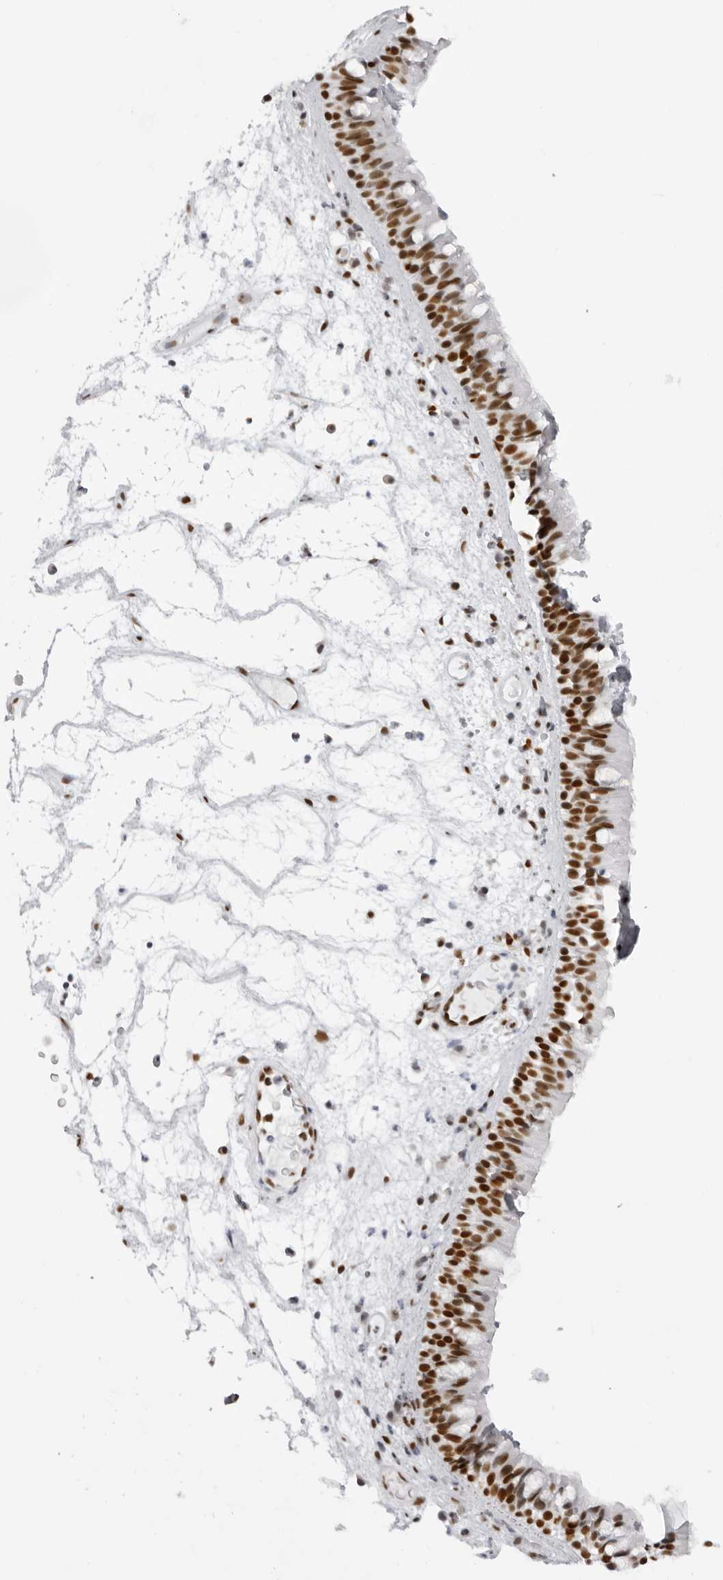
{"staining": {"intensity": "strong", "quantity": ">75%", "location": "nuclear"}, "tissue": "nasopharynx", "cell_type": "Respiratory epithelial cells", "image_type": "normal", "snomed": [{"axis": "morphology", "description": "Normal tissue, NOS"}, {"axis": "morphology", "description": "Inflammation, NOS"}, {"axis": "morphology", "description": "Malignant melanoma, Metastatic site"}, {"axis": "topography", "description": "Nasopharynx"}], "caption": "Respiratory epithelial cells show high levels of strong nuclear staining in approximately >75% of cells in normal nasopharynx. Using DAB (3,3'-diaminobenzidine) (brown) and hematoxylin (blue) stains, captured at high magnification using brightfield microscopy.", "gene": "IRF2BP2", "patient": {"sex": "male", "age": 70}}